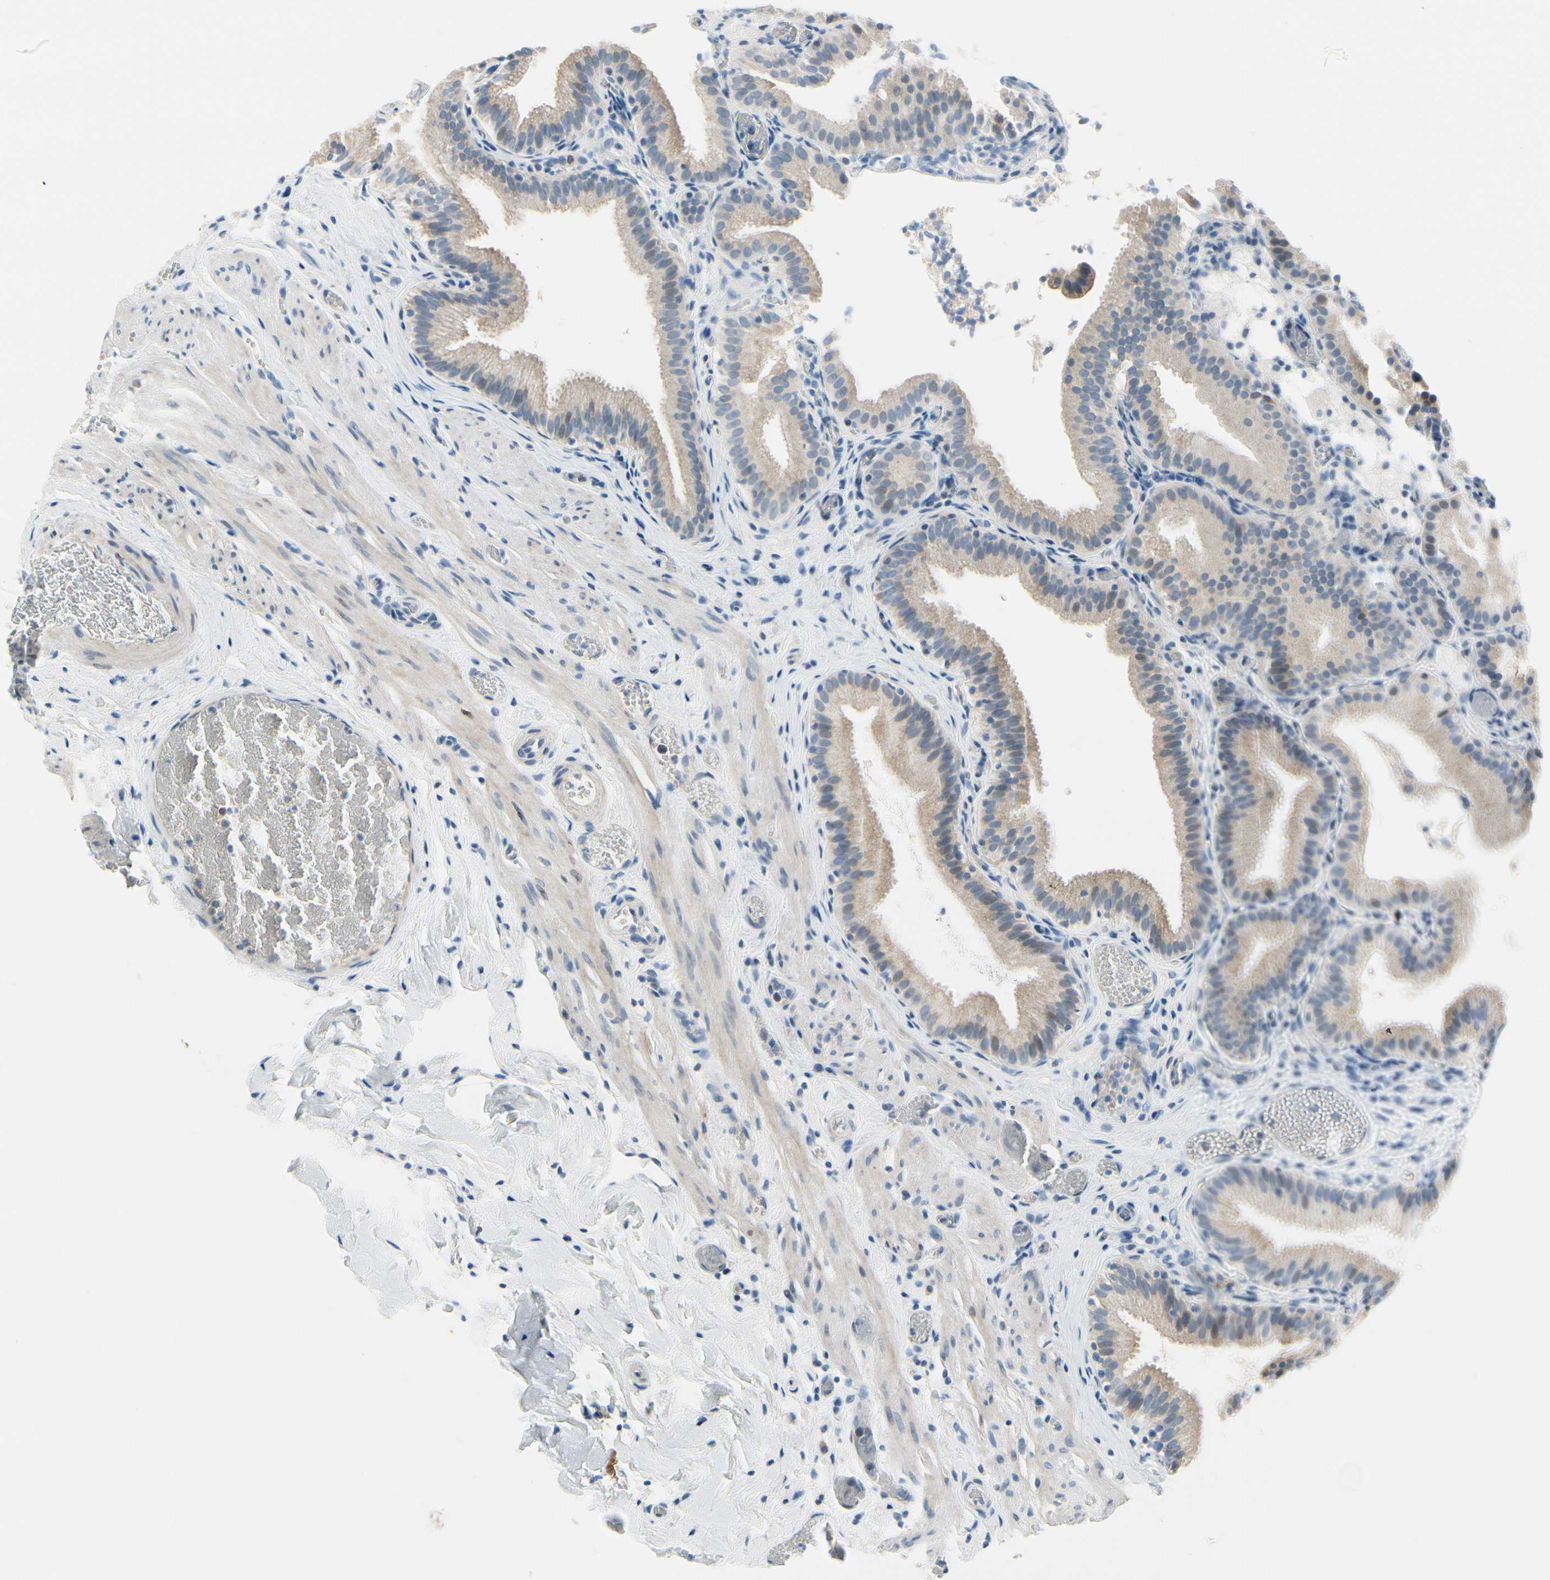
{"staining": {"intensity": "weak", "quantity": ">75%", "location": "cytoplasmic/membranous"}, "tissue": "gallbladder", "cell_type": "Glandular cells", "image_type": "normal", "snomed": [{"axis": "morphology", "description": "Normal tissue, NOS"}, {"axis": "topography", "description": "Gallbladder"}], "caption": "Protein staining of benign gallbladder exhibits weak cytoplasmic/membranous positivity in approximately >75% of glandular cells.", "gene": "FCER2", "patient": {"sex": "male", "age": 54}}